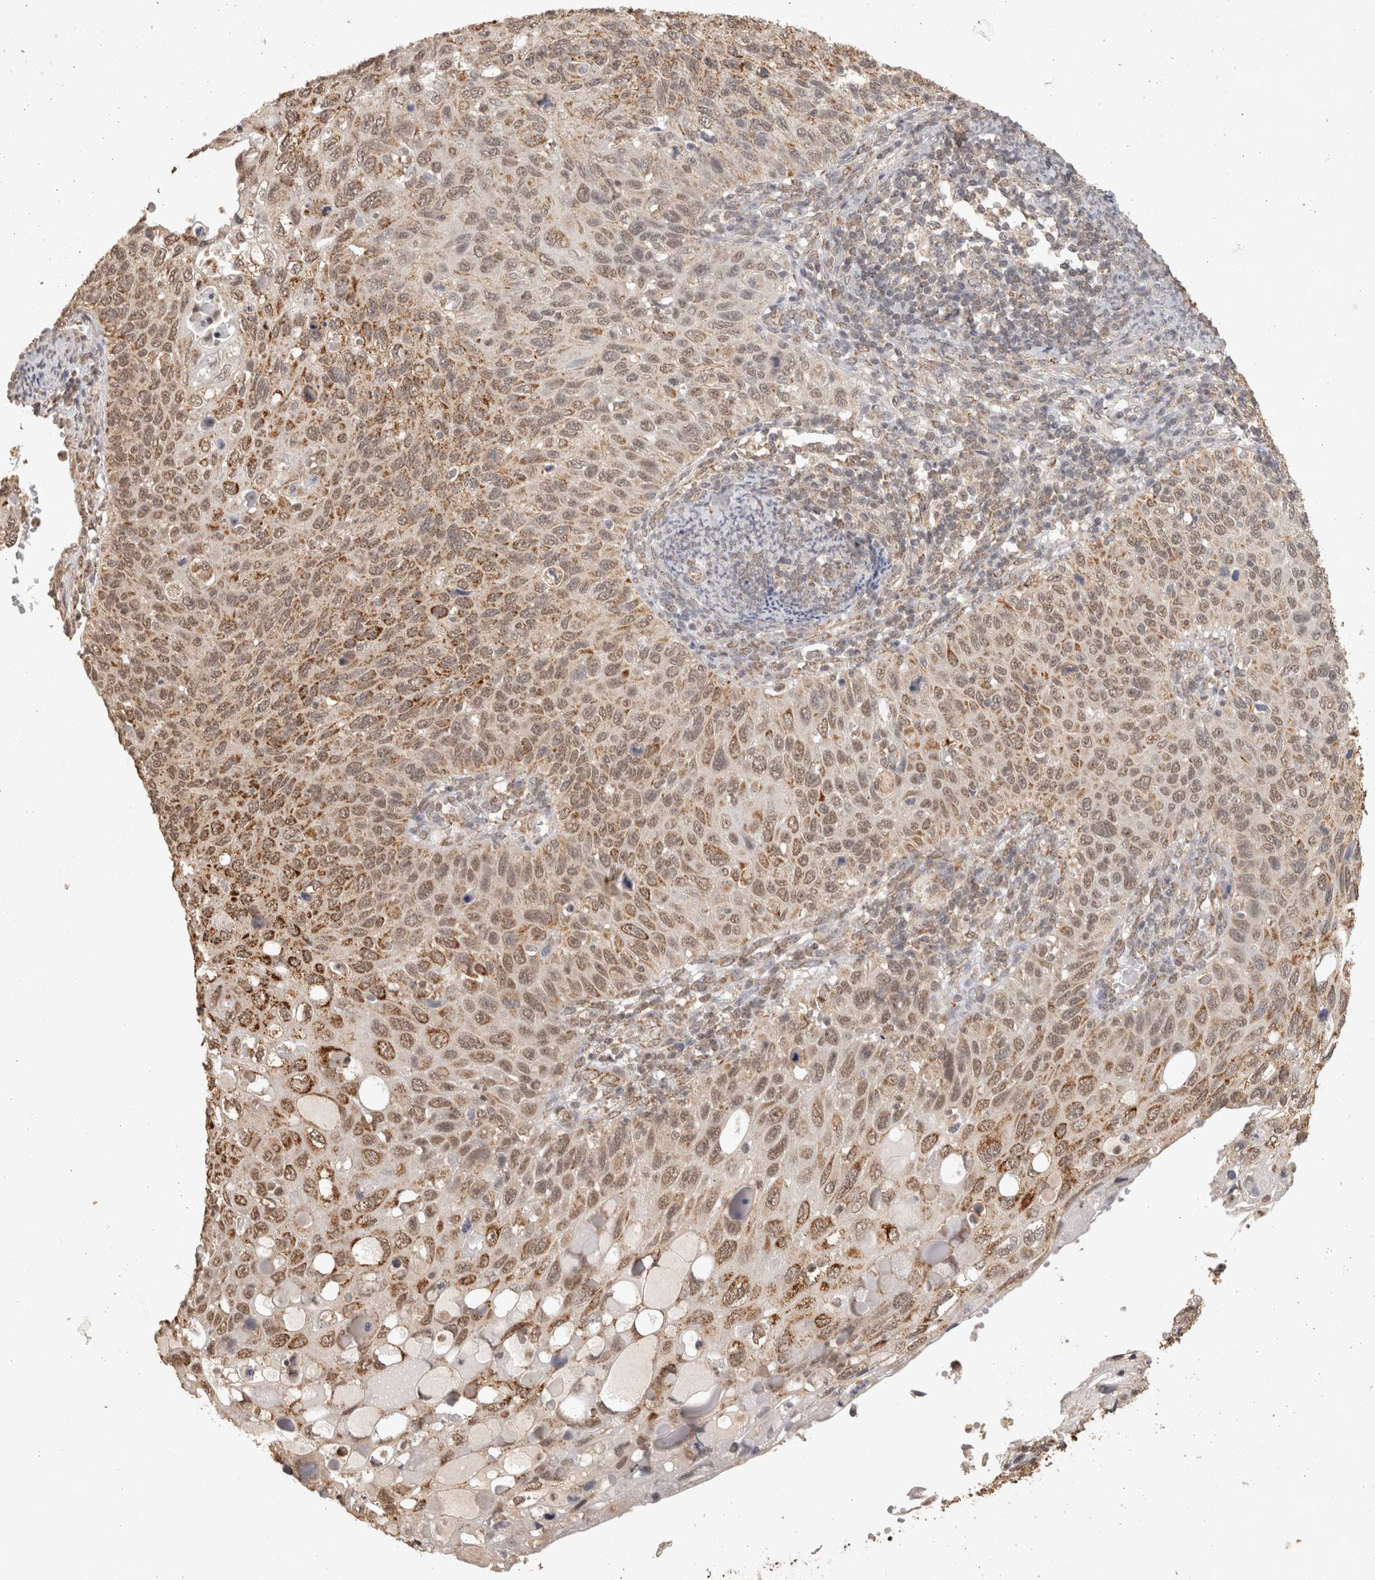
{"staining": {"intensity": "moderate", "quantity": ">75%", "location": "cytoplasmic/membranous,nuclear"}, "tissue": "cervical cancer", "cell_type": "Tumor cells", "image_type": "cancer", "snomed": [{"axis": "morphology", "description": "Squamous cell carcinoma, NOS"}, {"axis": "topography", "description": "Cervix"}], "caption": "Approximately >75% of tumor cells in human cervical cancer (squamous cell carcinoma) exhibit moderate cytoplasmic/membranous and nuclear protein expression as visualized by brown immunohistochemical staining.", "gene": "BNIP3L", "patient": {"sex": "female", "age": 70}}